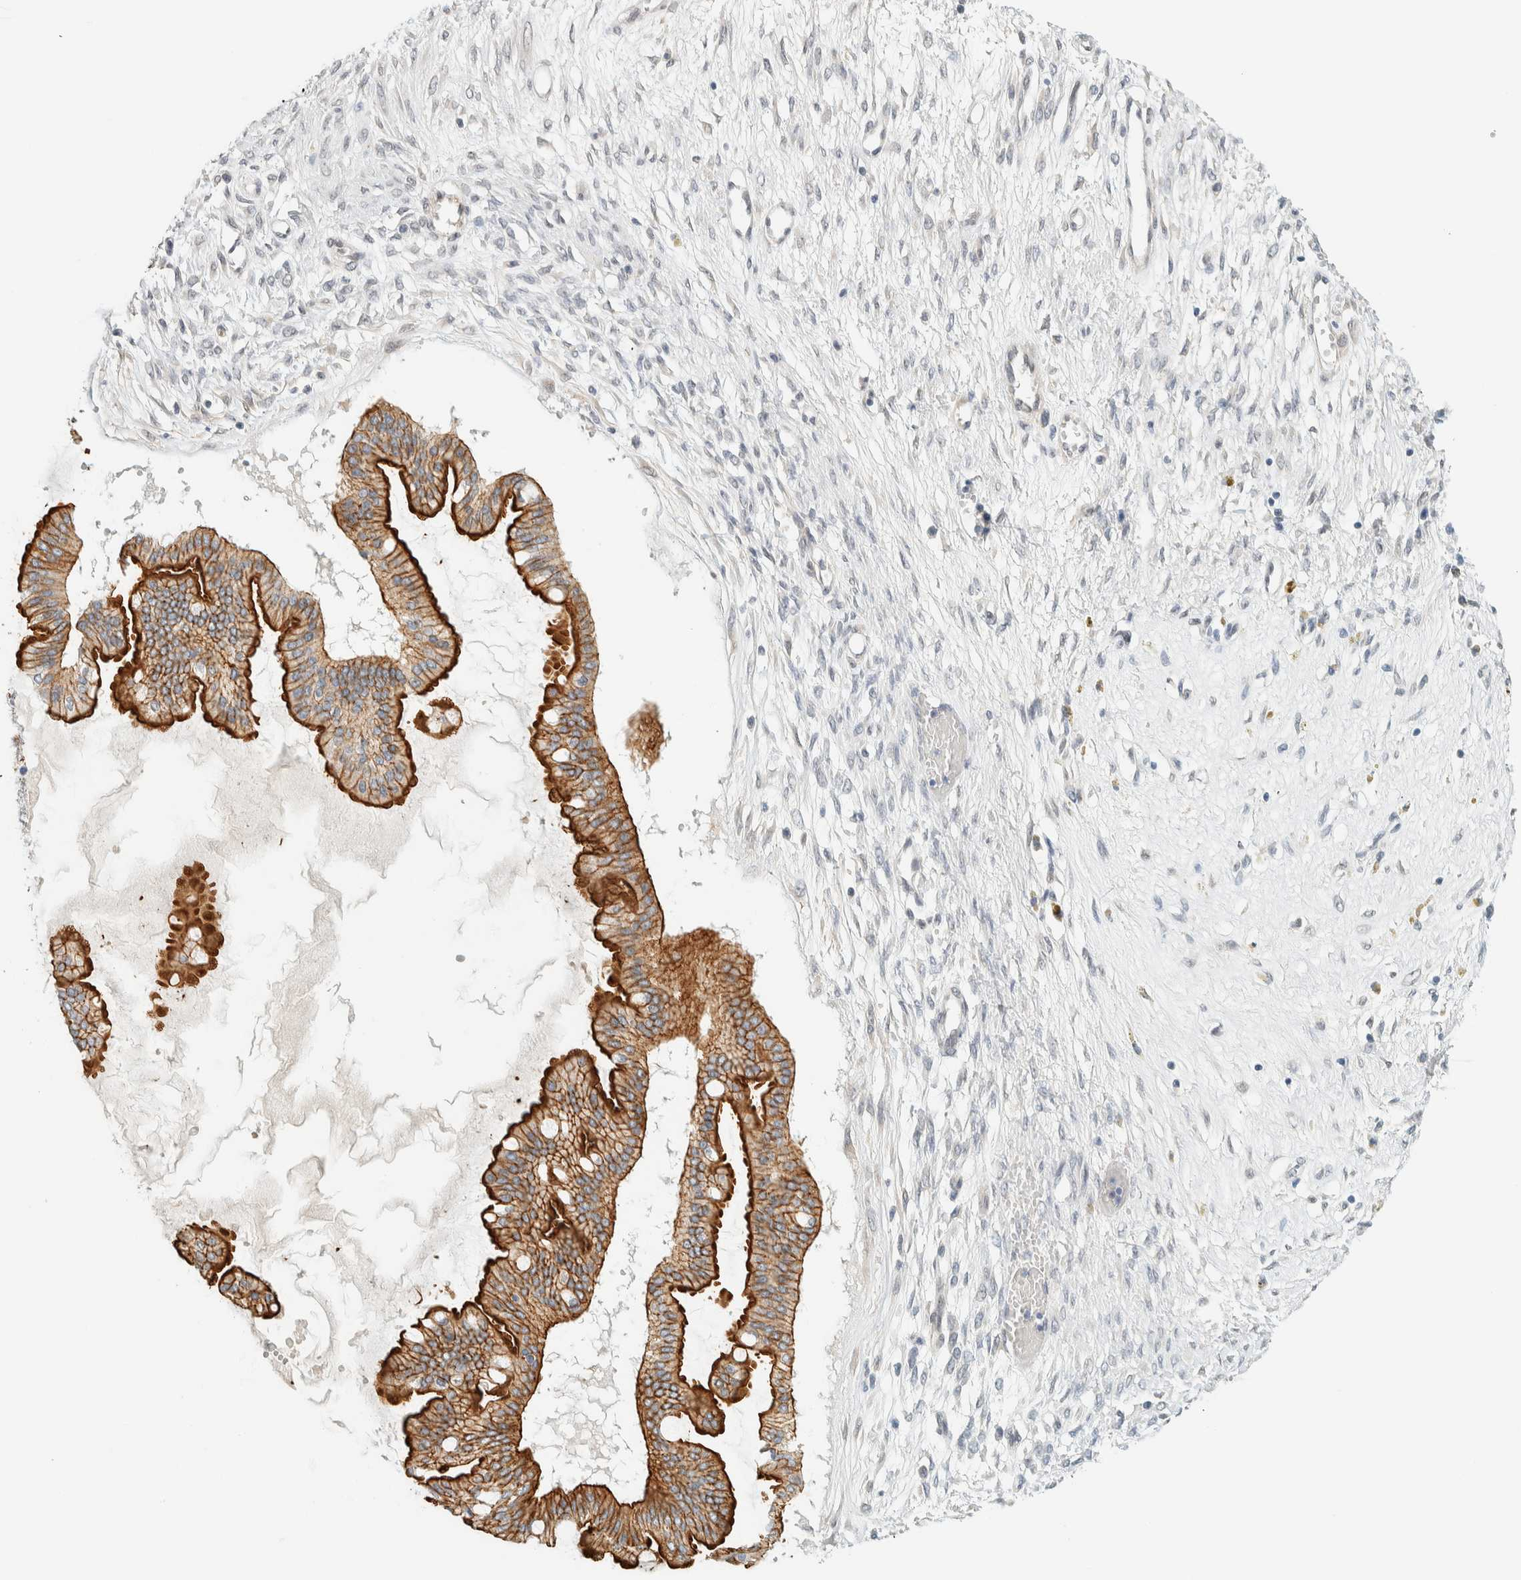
{"staining": {"intensity": "strong", "quantity": "25%-75%", "location": "cytoplasmic/membranous"}, "tissue": "ovarian cancer", "cell_type": "Tumor cells", "image_type": "cancer", "snomed": [{"axis": "morphology", "description": "Cystadenocarcinoma, mucinous, NOS"}, {"axis": "topography", "description": "Ovary"}], "caption": "Ovarian cancer (mucinous cystadenocarcinoma) was stained to show a protein in brown. There is high levels of strong cytoplasmic/membranous staining in about 25%-75% of tumor cells.", "gene": "C1QTNF12", "patient": {"sex": "female", "age": 73}}